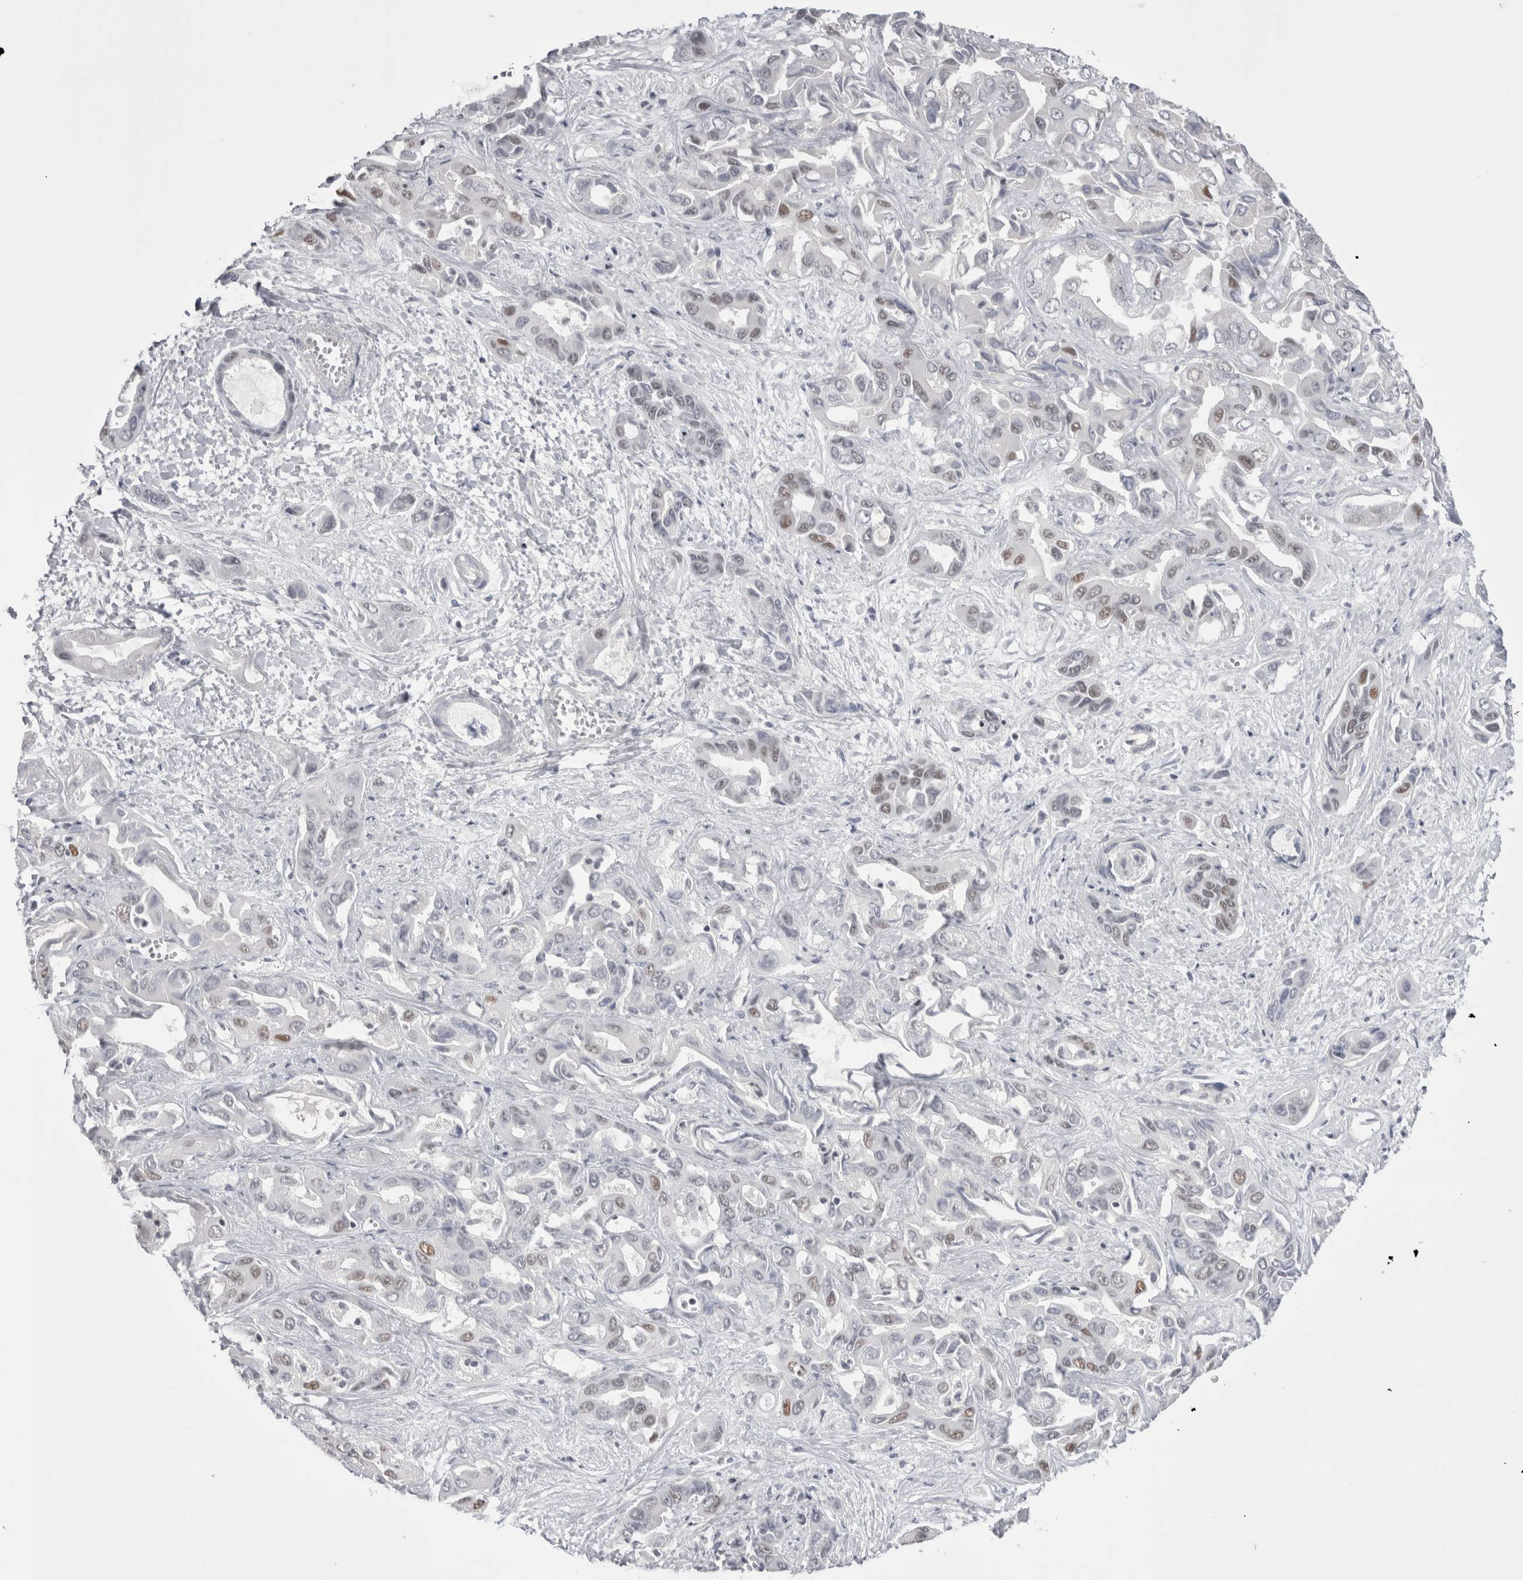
{"staining": {"intensity": "weak", "quantity": "<25%", "location": "nuclear"}, "tissue": "liver cancer", "cell_type": "Tumor cells", "image_type": "cancer", "snomed": [{"axis": "morphology", "description": "Cholangiocarcinoma"}, {"axis": "topography", "description": "Liver"}], "caption": "The immunohistochemistry (IHC) photomicrograph has no significant staining in tumor cells of liver cancer (cholangiocarcinoma) tissue.", "gene": "FNDC8", "patient": {"sex": "female", "age": 52}}